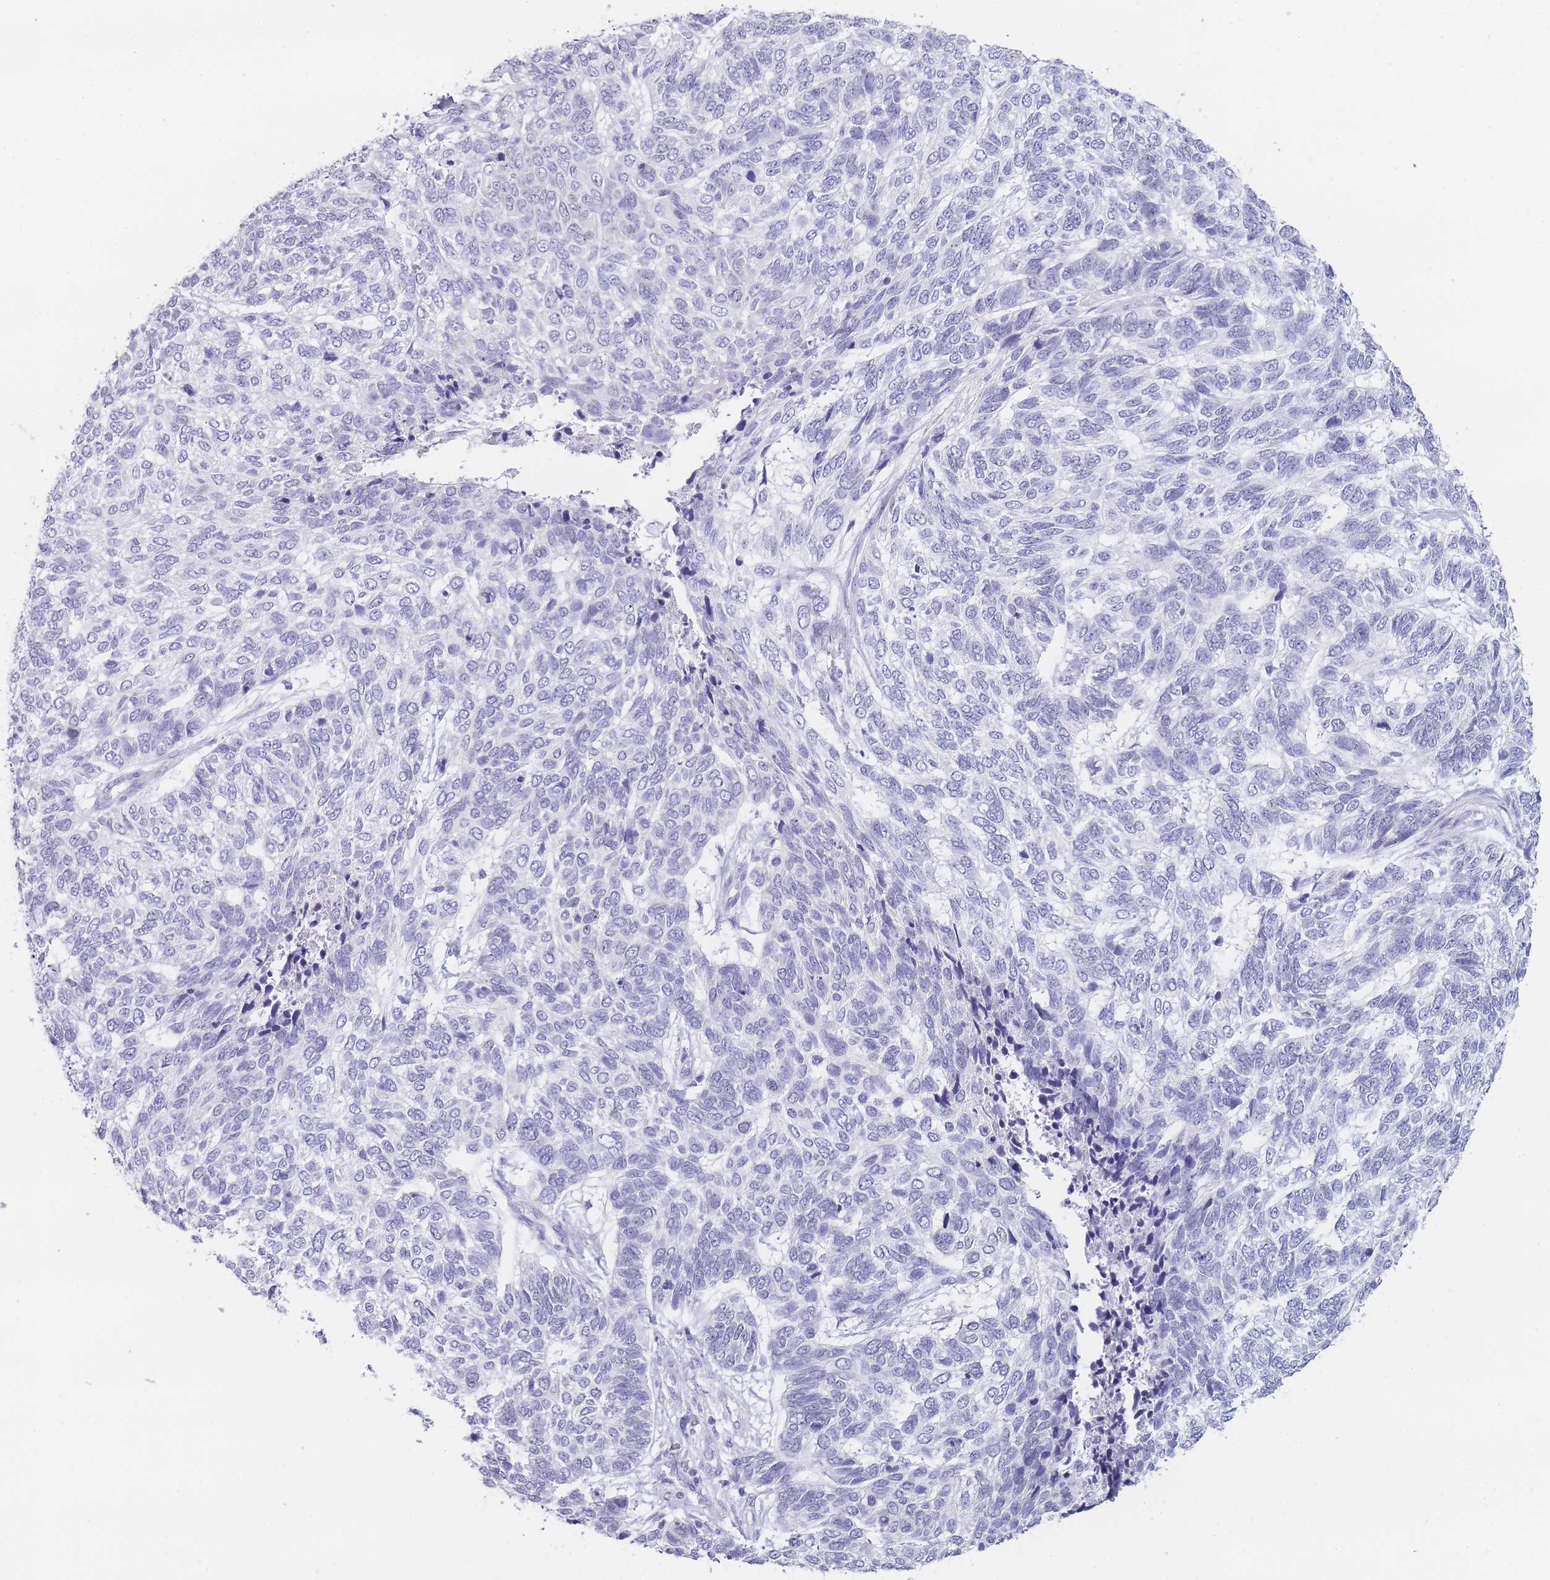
{"staining": {"intensity": "negative", "quantity": "none", "location": "none"}, "tissue": "skin cancer", "cell_type": "Tumor cells", "image_type": "cancer", "snomed": [{"axis": "morphology", "description": "Basal cell carcinoma"}, {"axis": "topography", "description": "Skin"}], "caption": "Tumor cells show no significant expression in skin cancer.", "gene": "INS", "patient": {"sex": "female", "age": 65}}